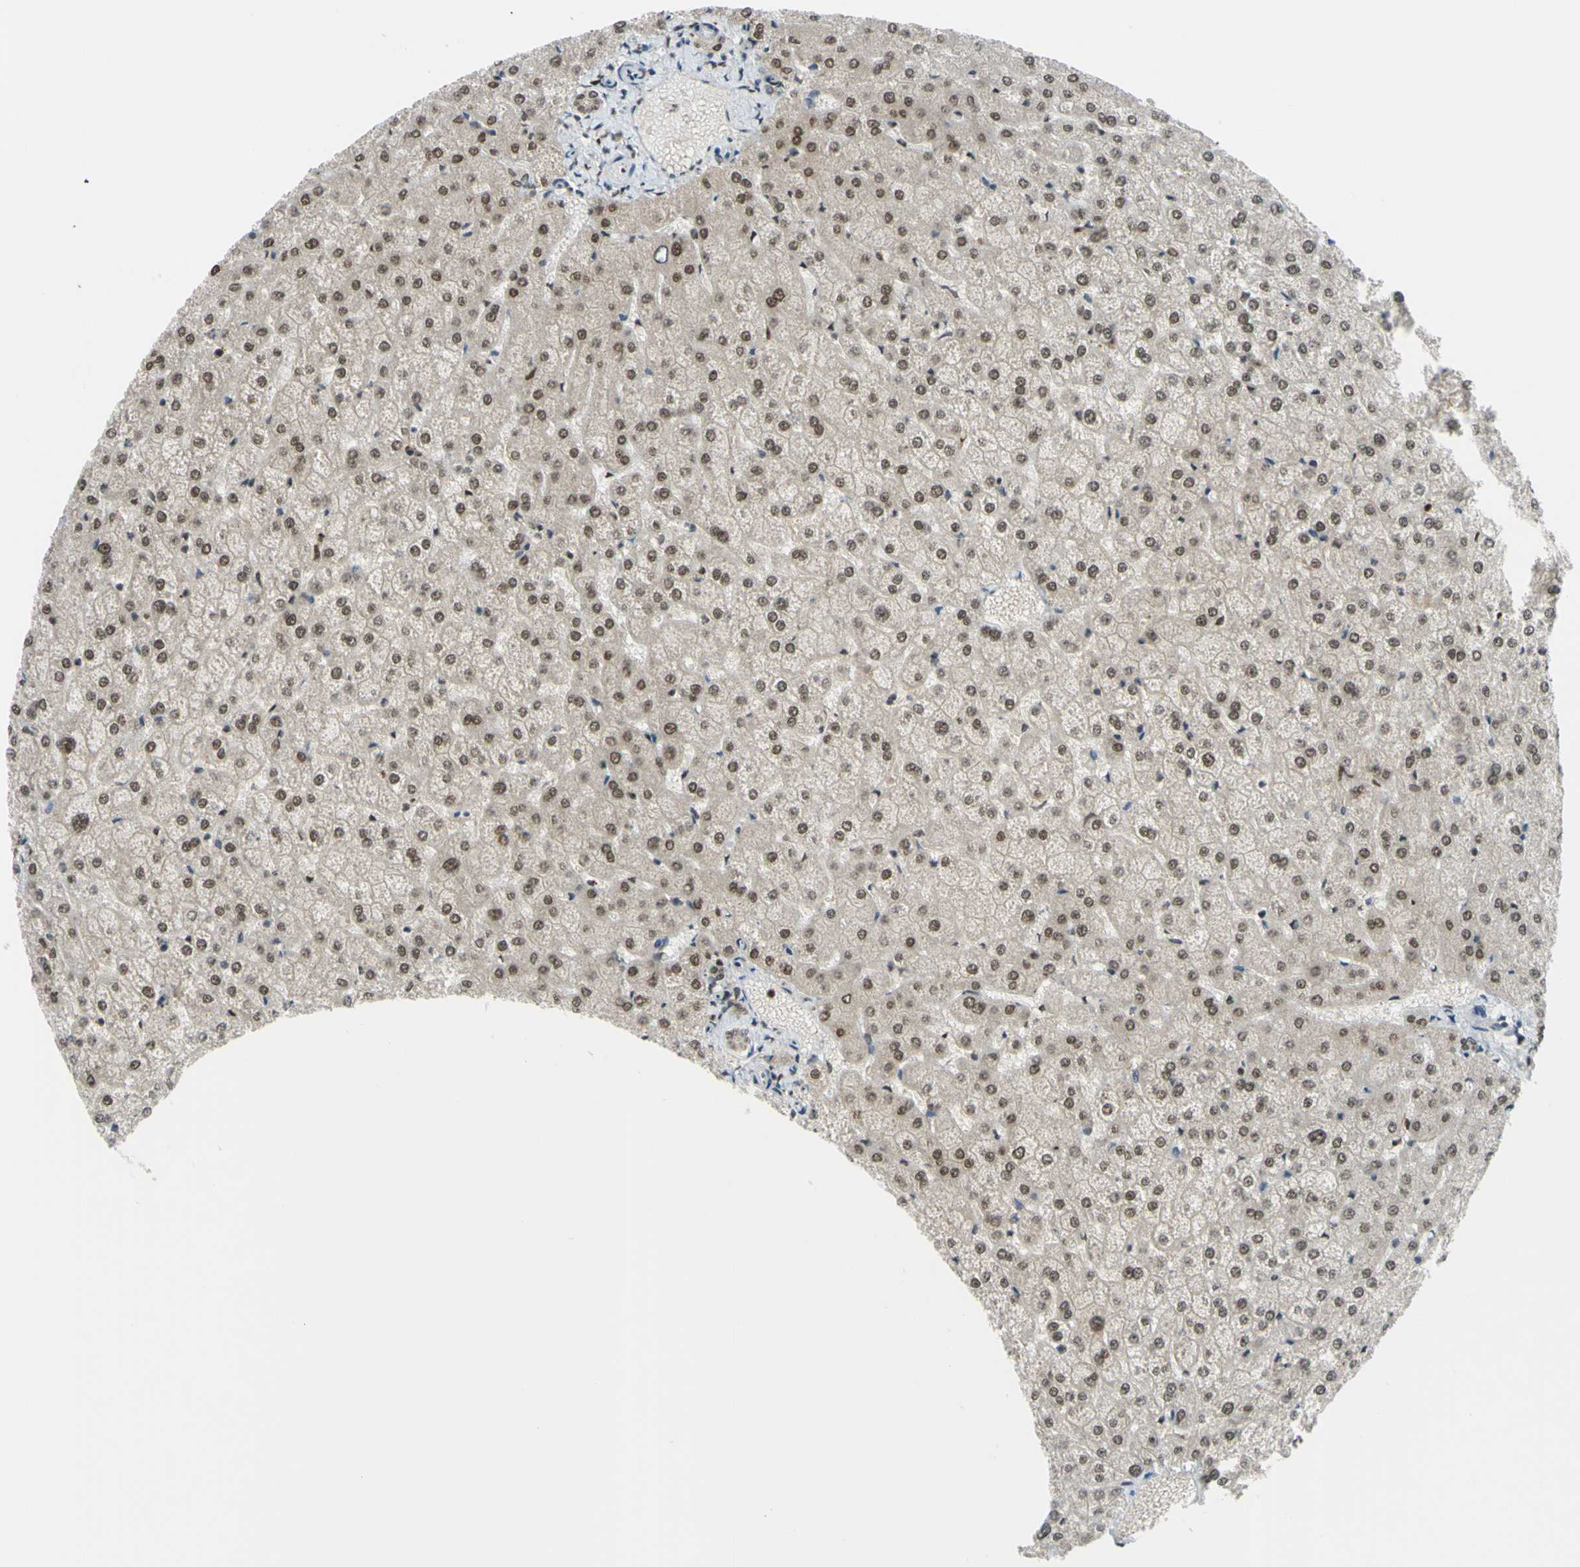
{"staining": {"intensity": "weak", "quantity": "25%-75%", "location": "cytoplasmic/membranous,nuclear"}, "tissue": "liver", "cell_type": "Cholangiocytes", "image_type": "normal", "snomed": [{"axis": "morphology", "description": "Normal tissue, NOS"}, {"axis": "topography", "description": "Liver"}], "caption": "This photomicrograph exhibits immunohistochemistry staining of unremarkable human liver, with low weak cytoplasmic/membranous,nuclear expression in approximately 25%-75% of cholangiocytes.", "gene": "FKBP5", "patient": {"sex": "female", "age": 32}}